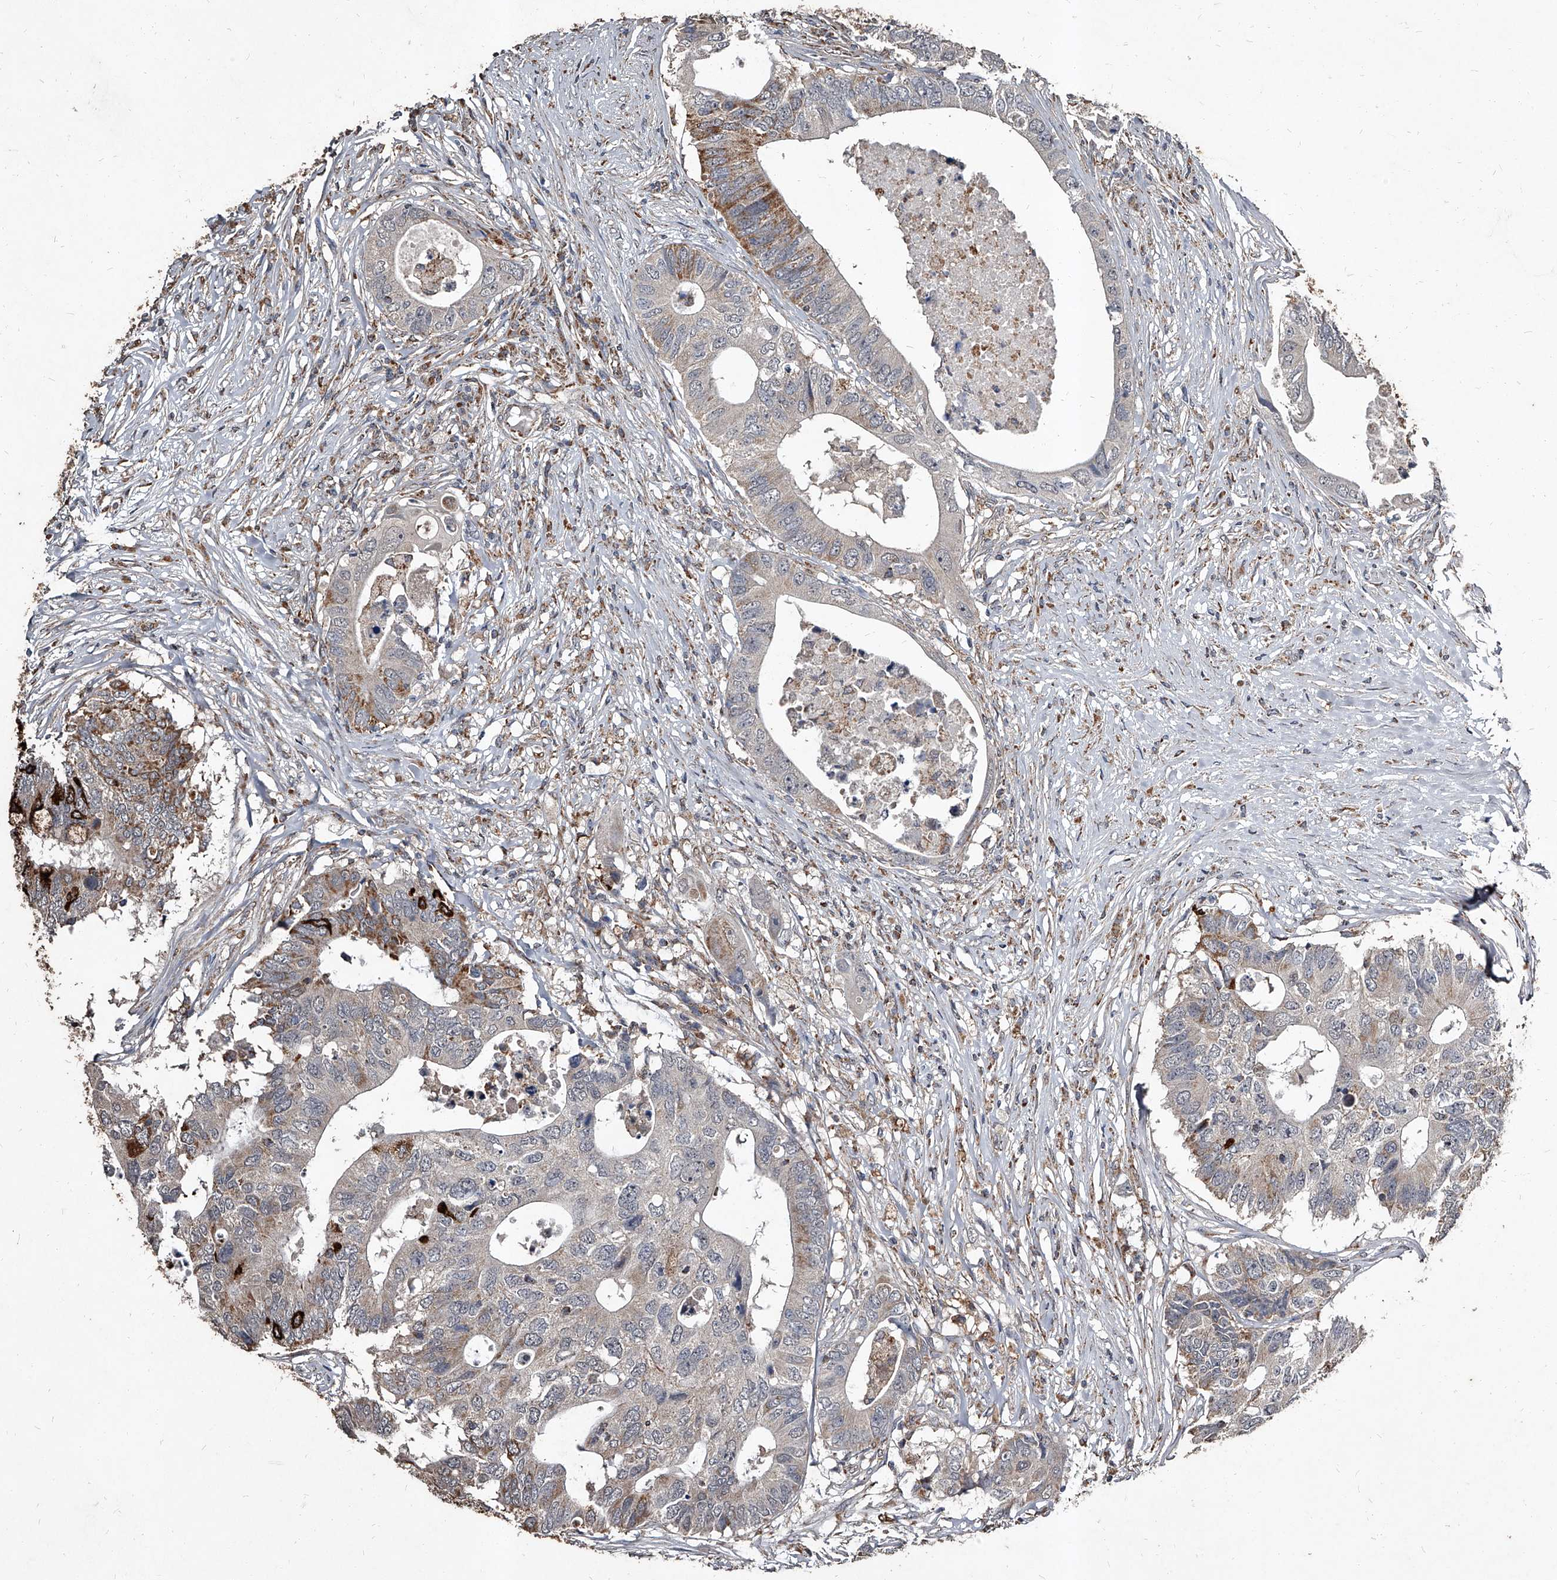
{"staining": {"intensity": "strong", "quantity": "<25%", "location": "cytoplasmic/membranous"}, "tissue": "colorectal cancer", "cell_type": "Tumor cells", "image_type": "cancer", "snomed": [{"axis": "morphology", "description": "Adenocarcinoma, NOS"}, {"axis": "topography", "description": "Colon"}], "caption": "There is medium levels of strong cytoplasmic/membranous expression in tumor cells of colorectal cancer, as demonstrated by immunohistochemical staining (brown color).", "gene": "GPR183", "patient": {"sex": "male", "age": 71}}